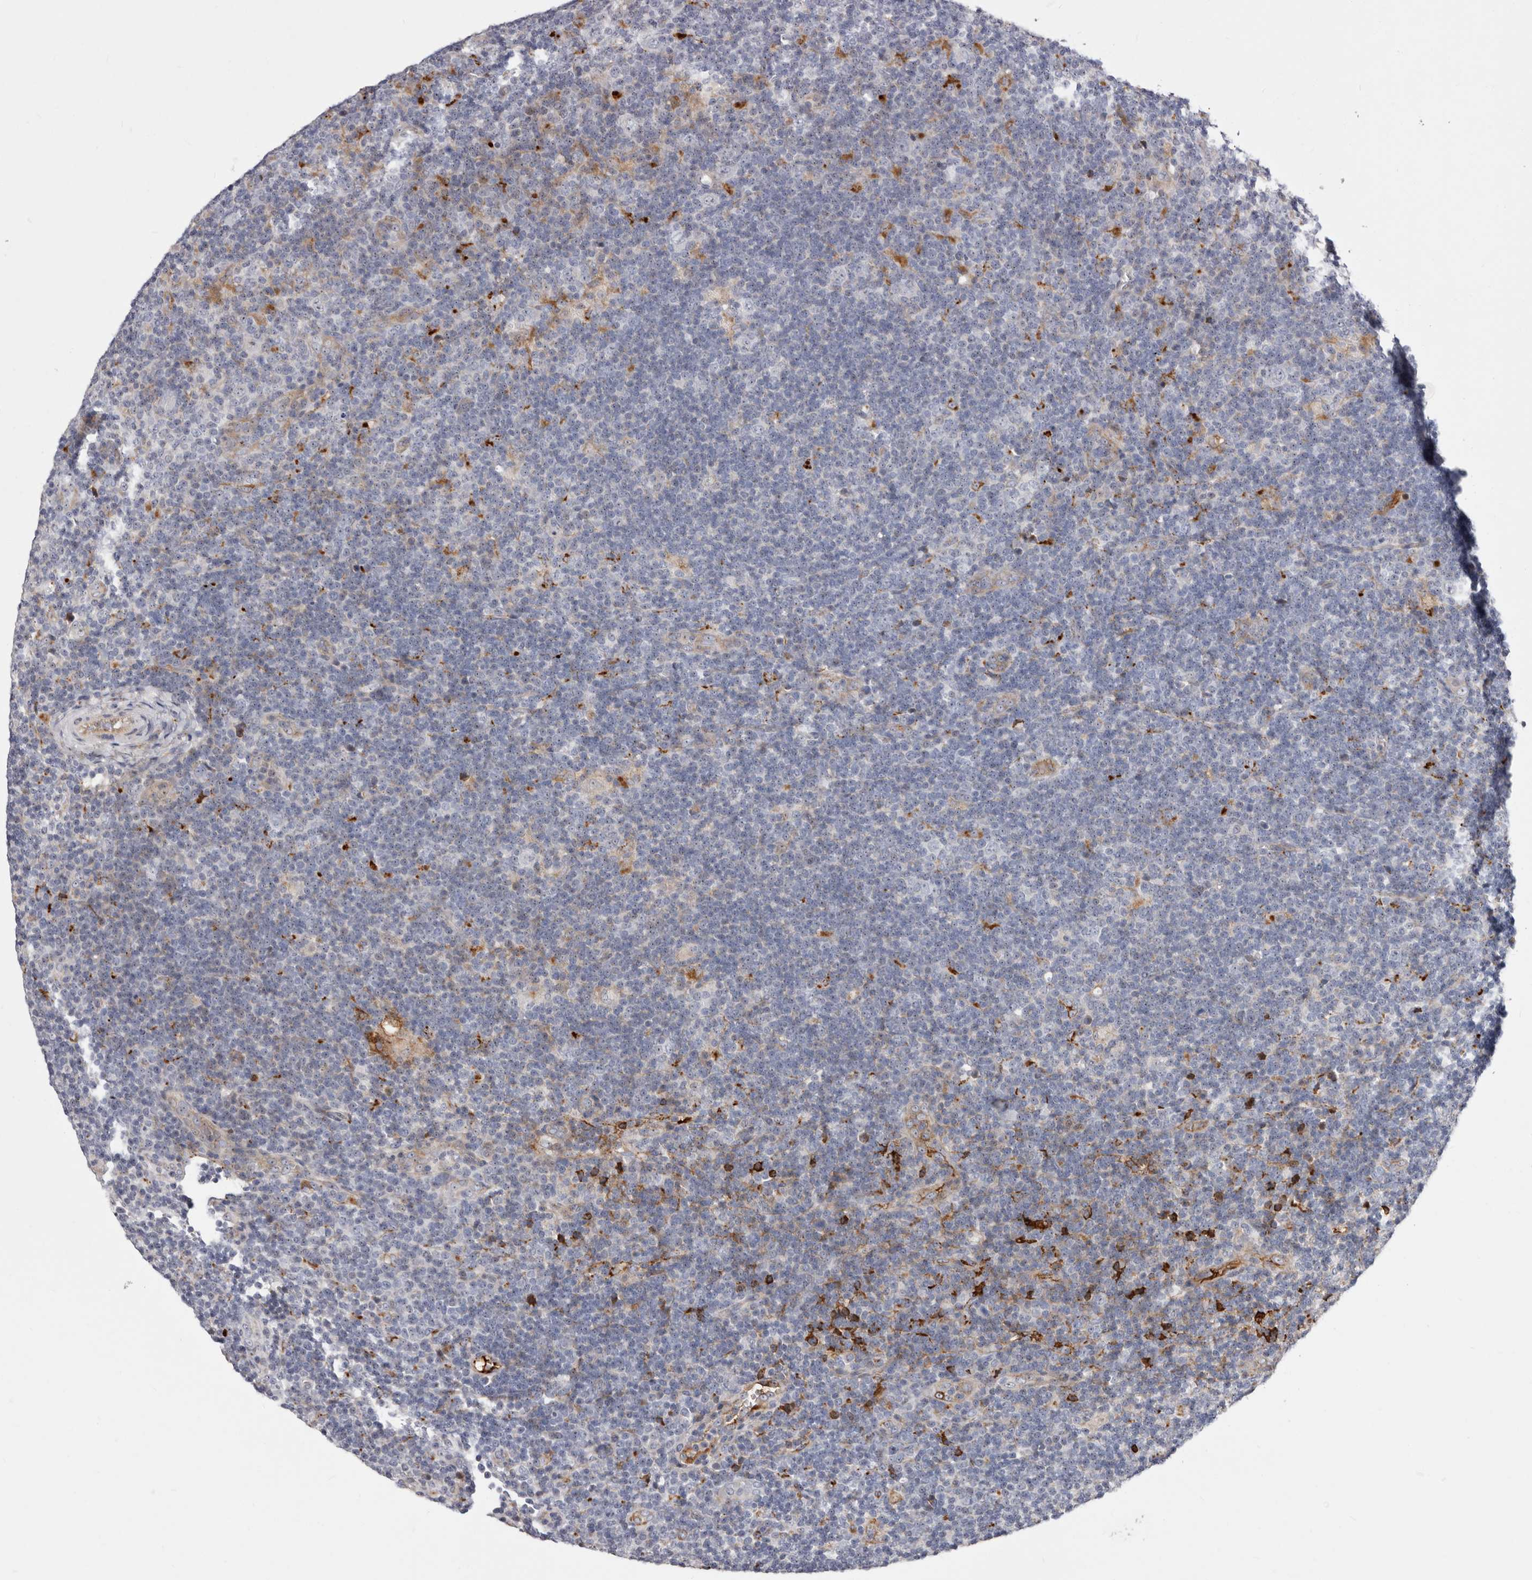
{"staining": {"intensity": "negative", "quantity": "none", "location": "none"}, "tissue": "lymphoma", "cell_type": "Tumor cells", "image_type": "cancer", "snomed": [{"axis": "morphology", "description": "Hodgkin's disease, NOS"}, {"axis": "topography", "description": "Lymph node"}], "caption": "A histopathology image of lymphoma stained for a protein shows no brown staining in tumor cells. (DAB (3,3'-diaminobenzidine) immunohistochemistry (IHC) with hematoxylin counter stain).", "gene": "NUBPL", "patient": {"sex": "female", "age": 57}}